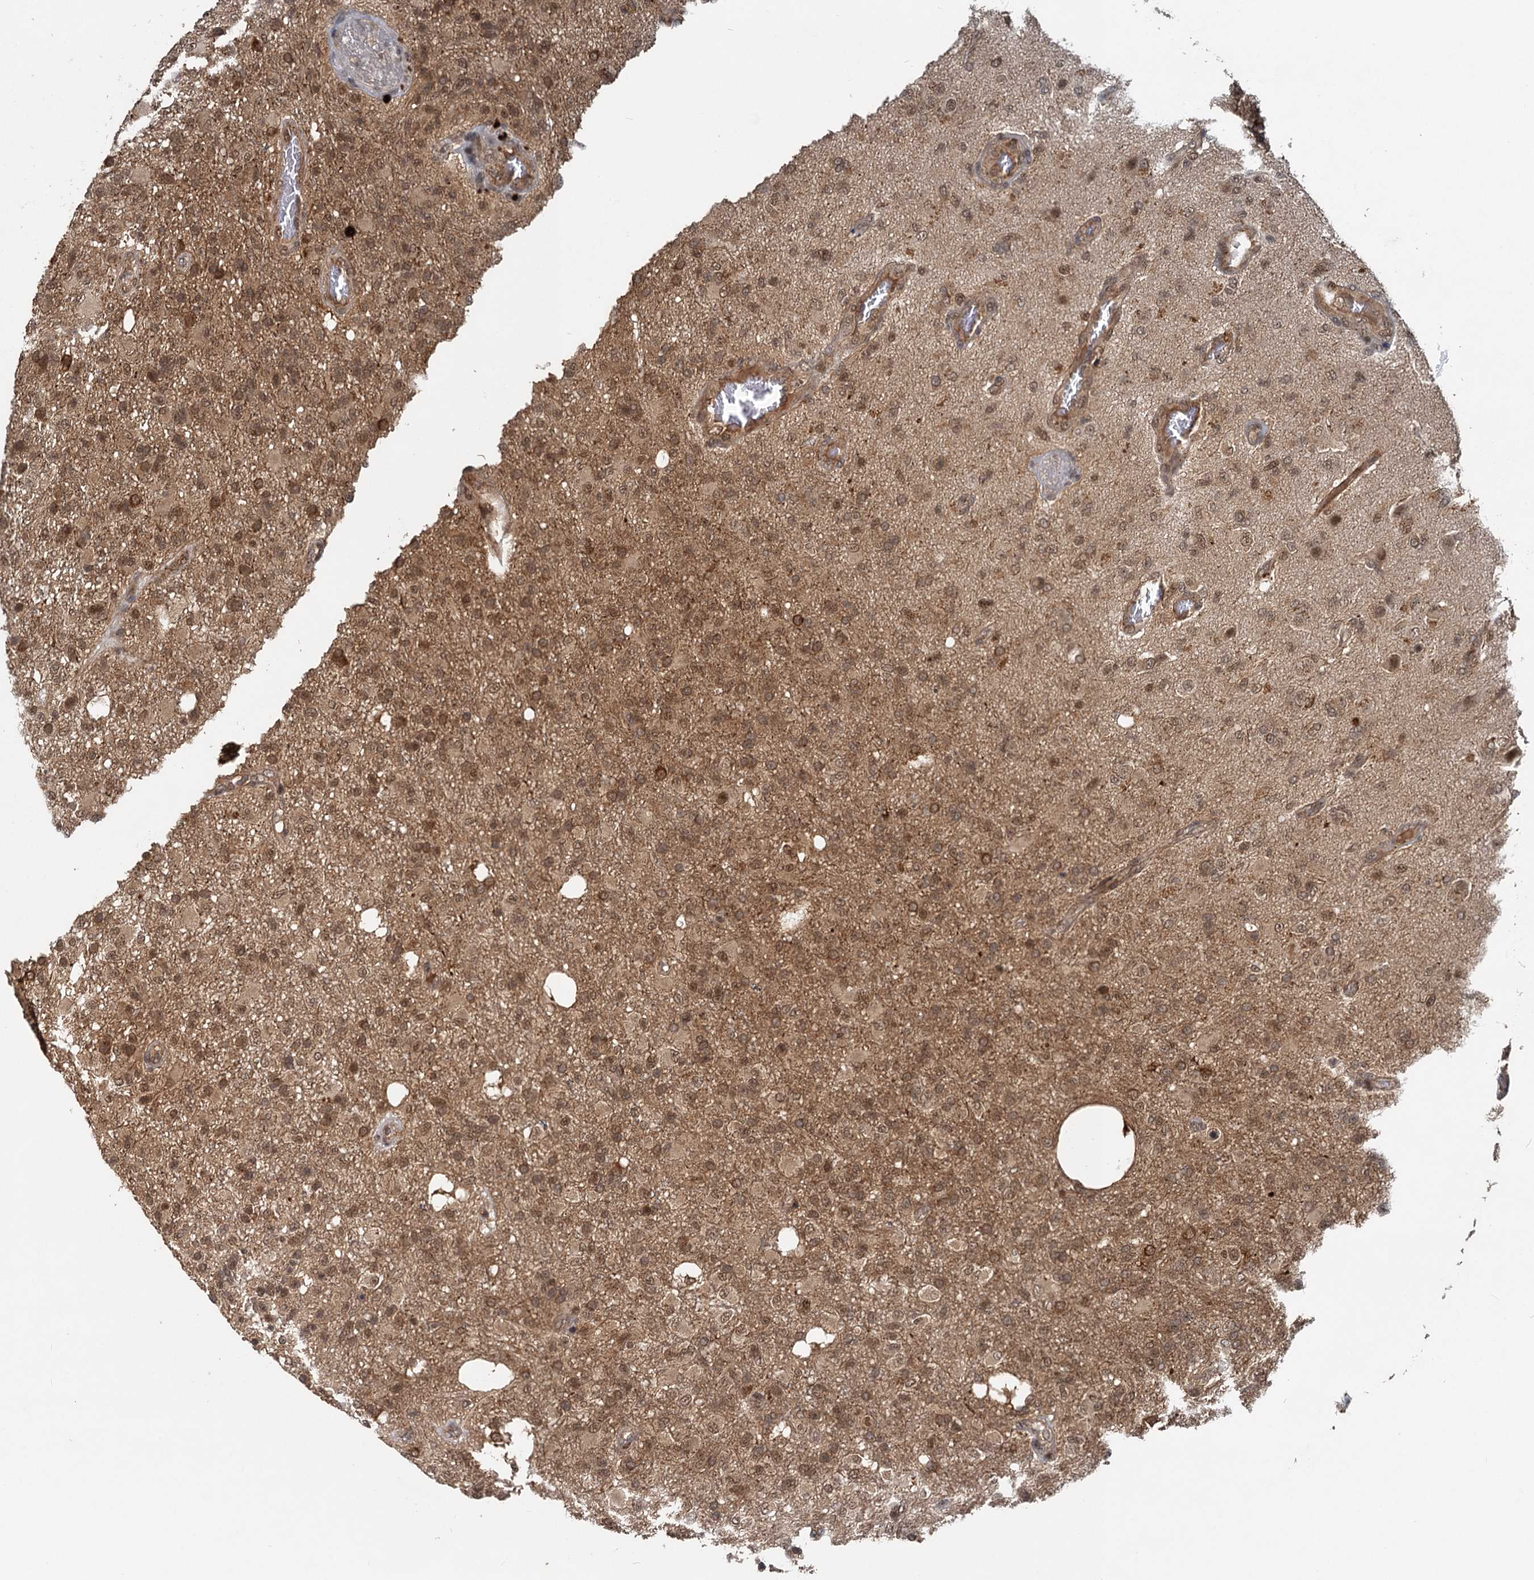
{"staining": {"intensity": "moderate", "quantity": ">75%", "location": "cytoplasmic/membranous,nuclear"}, "tissue": "glioma", "cell_type": "Tumor cells", "image_type": "cancer", "snomed": [{"axis": "morphology", "description": "Glioma, malignant, High grade"}, {"axis": "topography", "description": "Brain"}], "caption": "Immunohistochemistry (IHC) staining of high-grade glioma (malignant), which exhibits medium levels of moderate cytoplasmic/membranous and nuclear positivity in approximately >75% of tumor cells indicating moderate cytoplasmic/membranous and nuclear protein staining. The staining was performed using DAB (3,3'-diaminobenzidine) (brown) for protein detection and nuclei were counterstained in hematoxylin (blue).", "gene": "RITA1", "patient": {"sex": "female", "age": 74}}